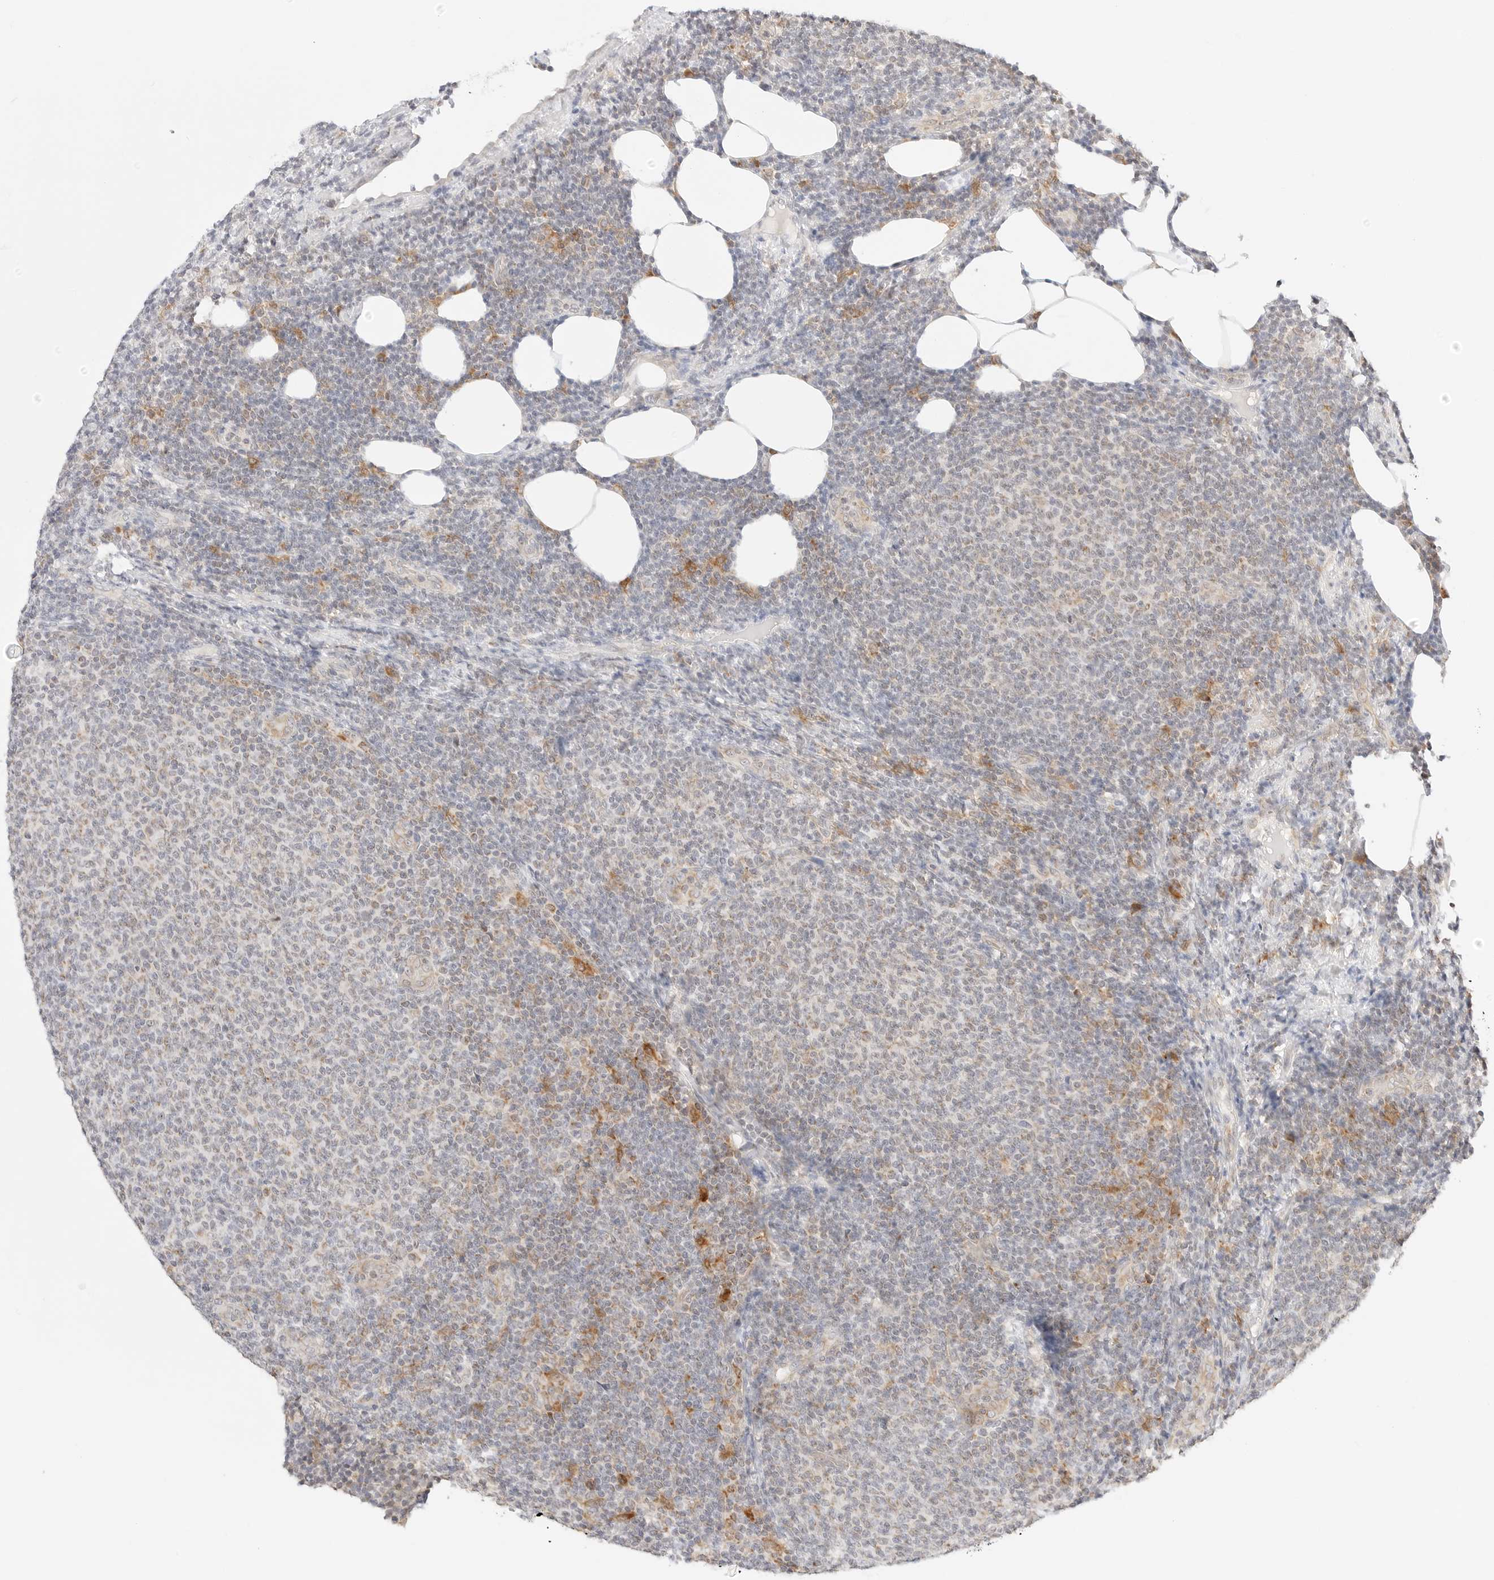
{"staining": {"intensity": "weak", "quantity": "25%-75%", "location": "cytoplasmic/membranous"}, "tissue": "lymphoma", "cell_type": "Tumor cells", "image_type": "cancer", "snomed": [{"axis": "morphology", "description": "Malignant lymphoma, non-Hodgkin's type, Low grade"}, {"axis": "topography", "description": "Lymph node"}], "caption": "Lymphoma stained for a protein demonstrates weak cytoplasmic/membranous positivity in tumor cells. The protein of interest is stained brown, and the nuclei are stained in blue (DAB (3,3'-diaminobenzidine) IHC with brightfield microscopy, high magnification).", "gene": "ERO1B", "patient": {"sex": "male", "age": 66}}